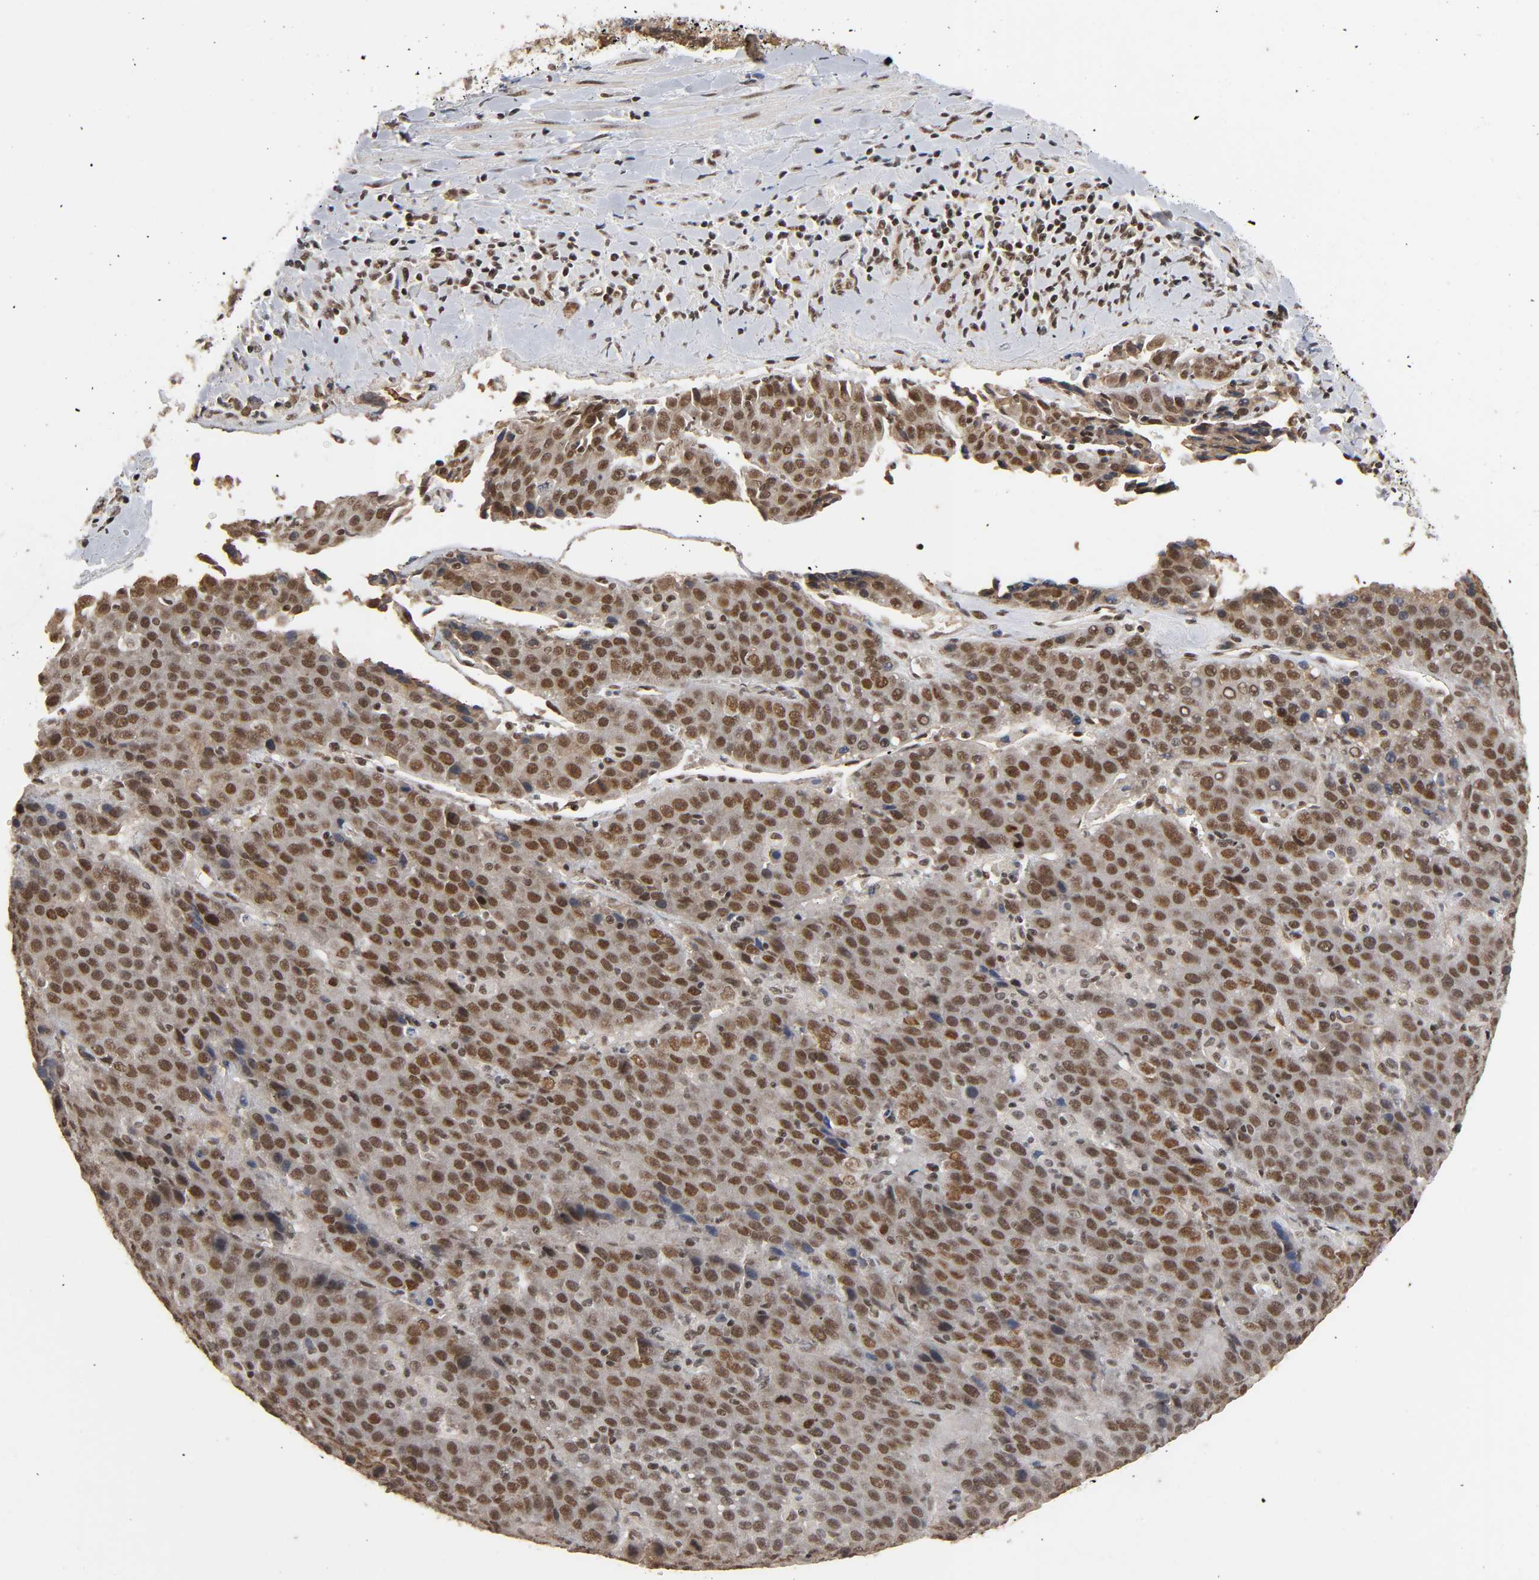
{"staining": {"intensity": "strong", "quantity": ">75%", "location": "cytoplasmic/membranous,nuclear"}, "tissue": "liver cancer", "cell_type": "Tumor cells", "image_type": "cancer", "snomed": [{"axis": "morphology", "description": "Carcinoma, Hepatocellular, NOS"}, {"axis": "topography", "description": "Liver"}], "caption": "Strong cytoplasmic/membranous and nuclear expression for a protein is appreciated in about >75% of tumor cells of liver hepatocellular carcinoma using IHC.", "gene": "ZNF384", "patient": {"sex": "female", "age": 53}}